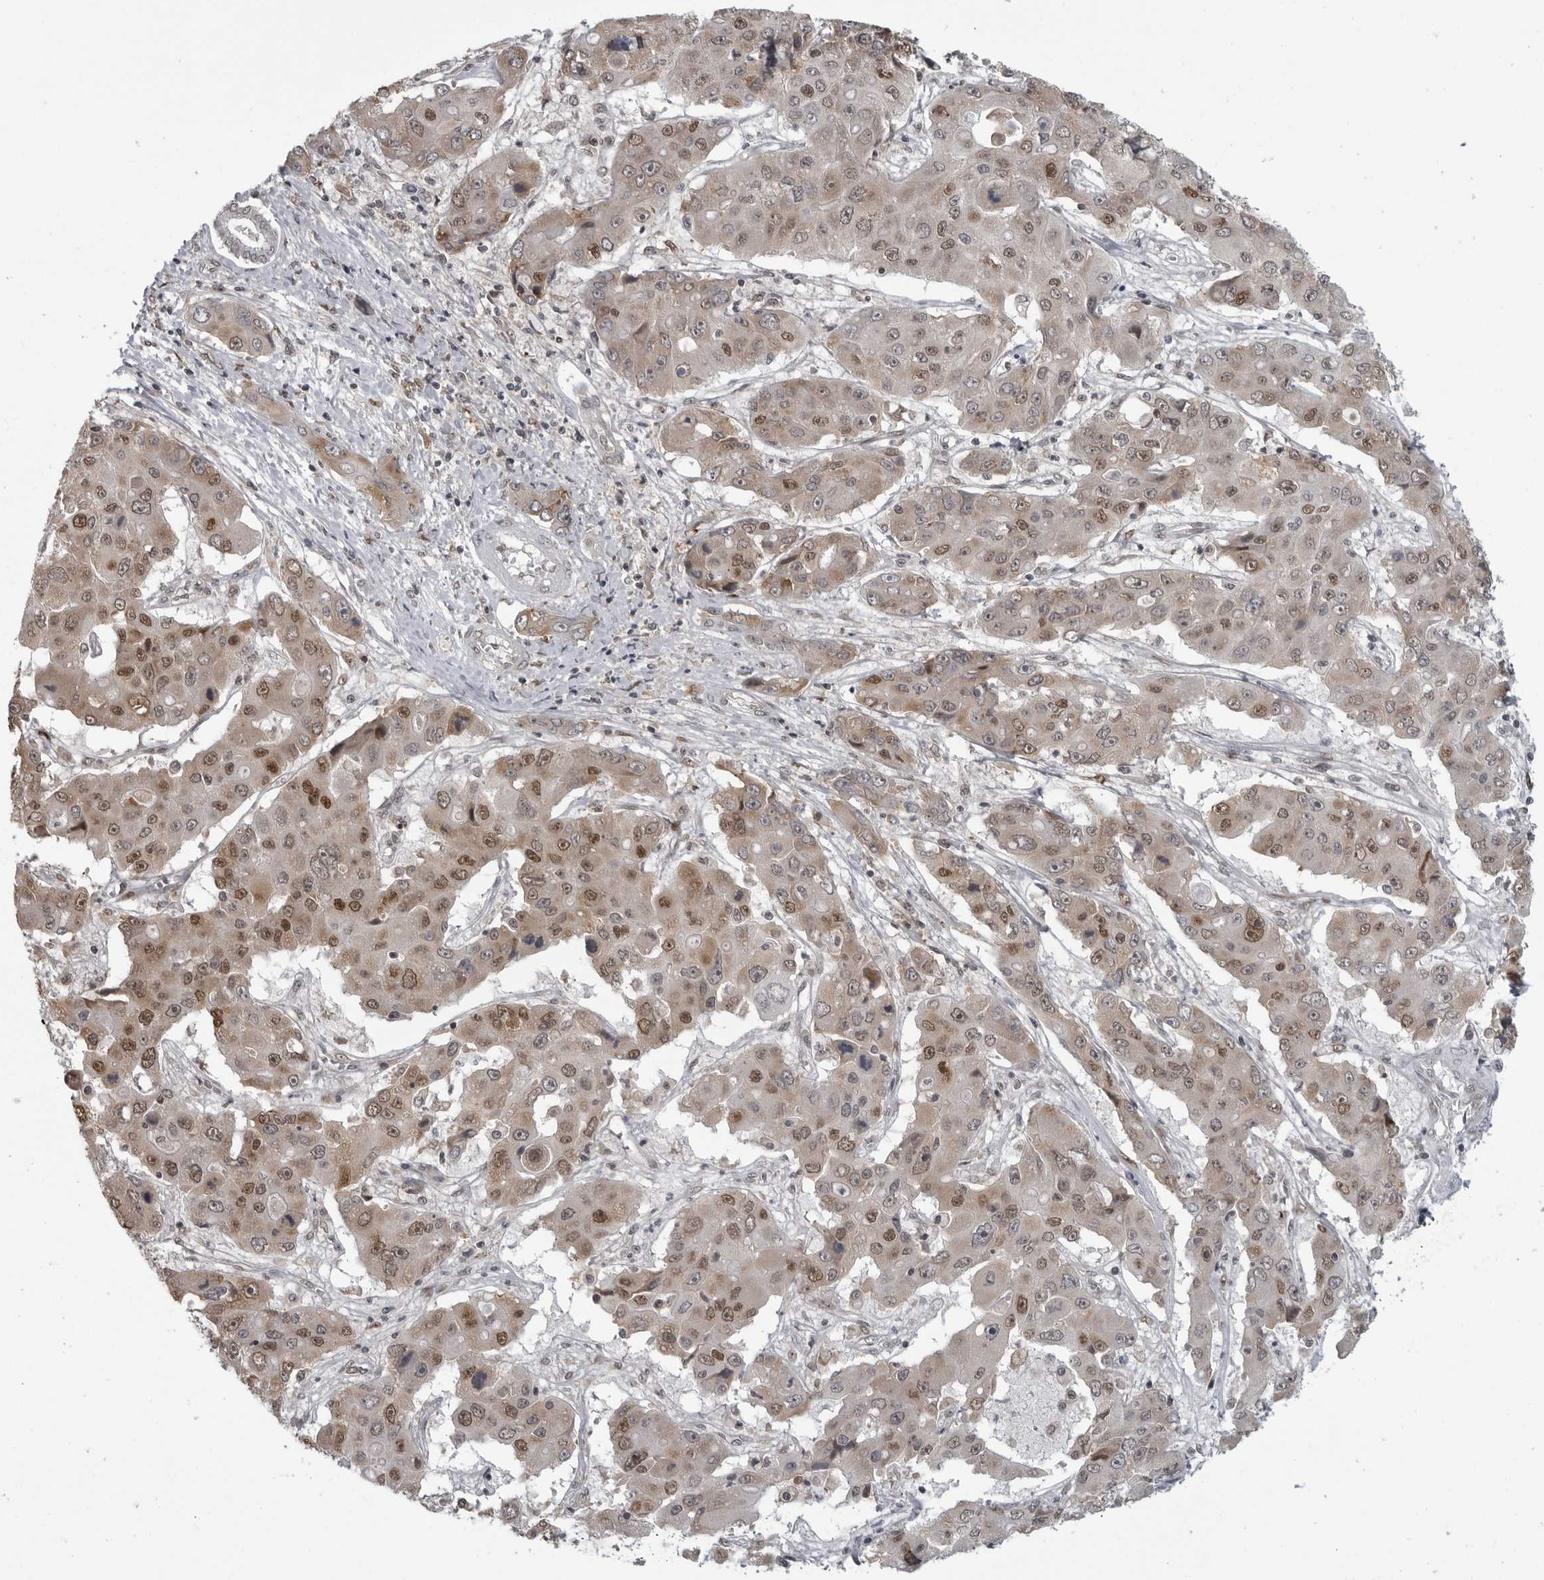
{"staining": {"intensity": "moderate", "quantity": ">75%", "location": "cytoplasmic/membranous,nuclear"}, "tissue": "liver cancer", "cell_type": "Tumor cells", "image_type": "cancer", "snomed": [{"axis": "morphology", "description": "Cholangiocarcinoma"}, {"axis": "topography", "description": "Liver"}], "caption": "Moderate cytoplasmic/membranous and nuclear positivity is identified in about >75% of tumor cells in liver cancer. The protein of interest is shown in brown color, while the nuclei are stained blue.", "gene": "C8orf58", "patient": {"sex": "male", "age": 67}}